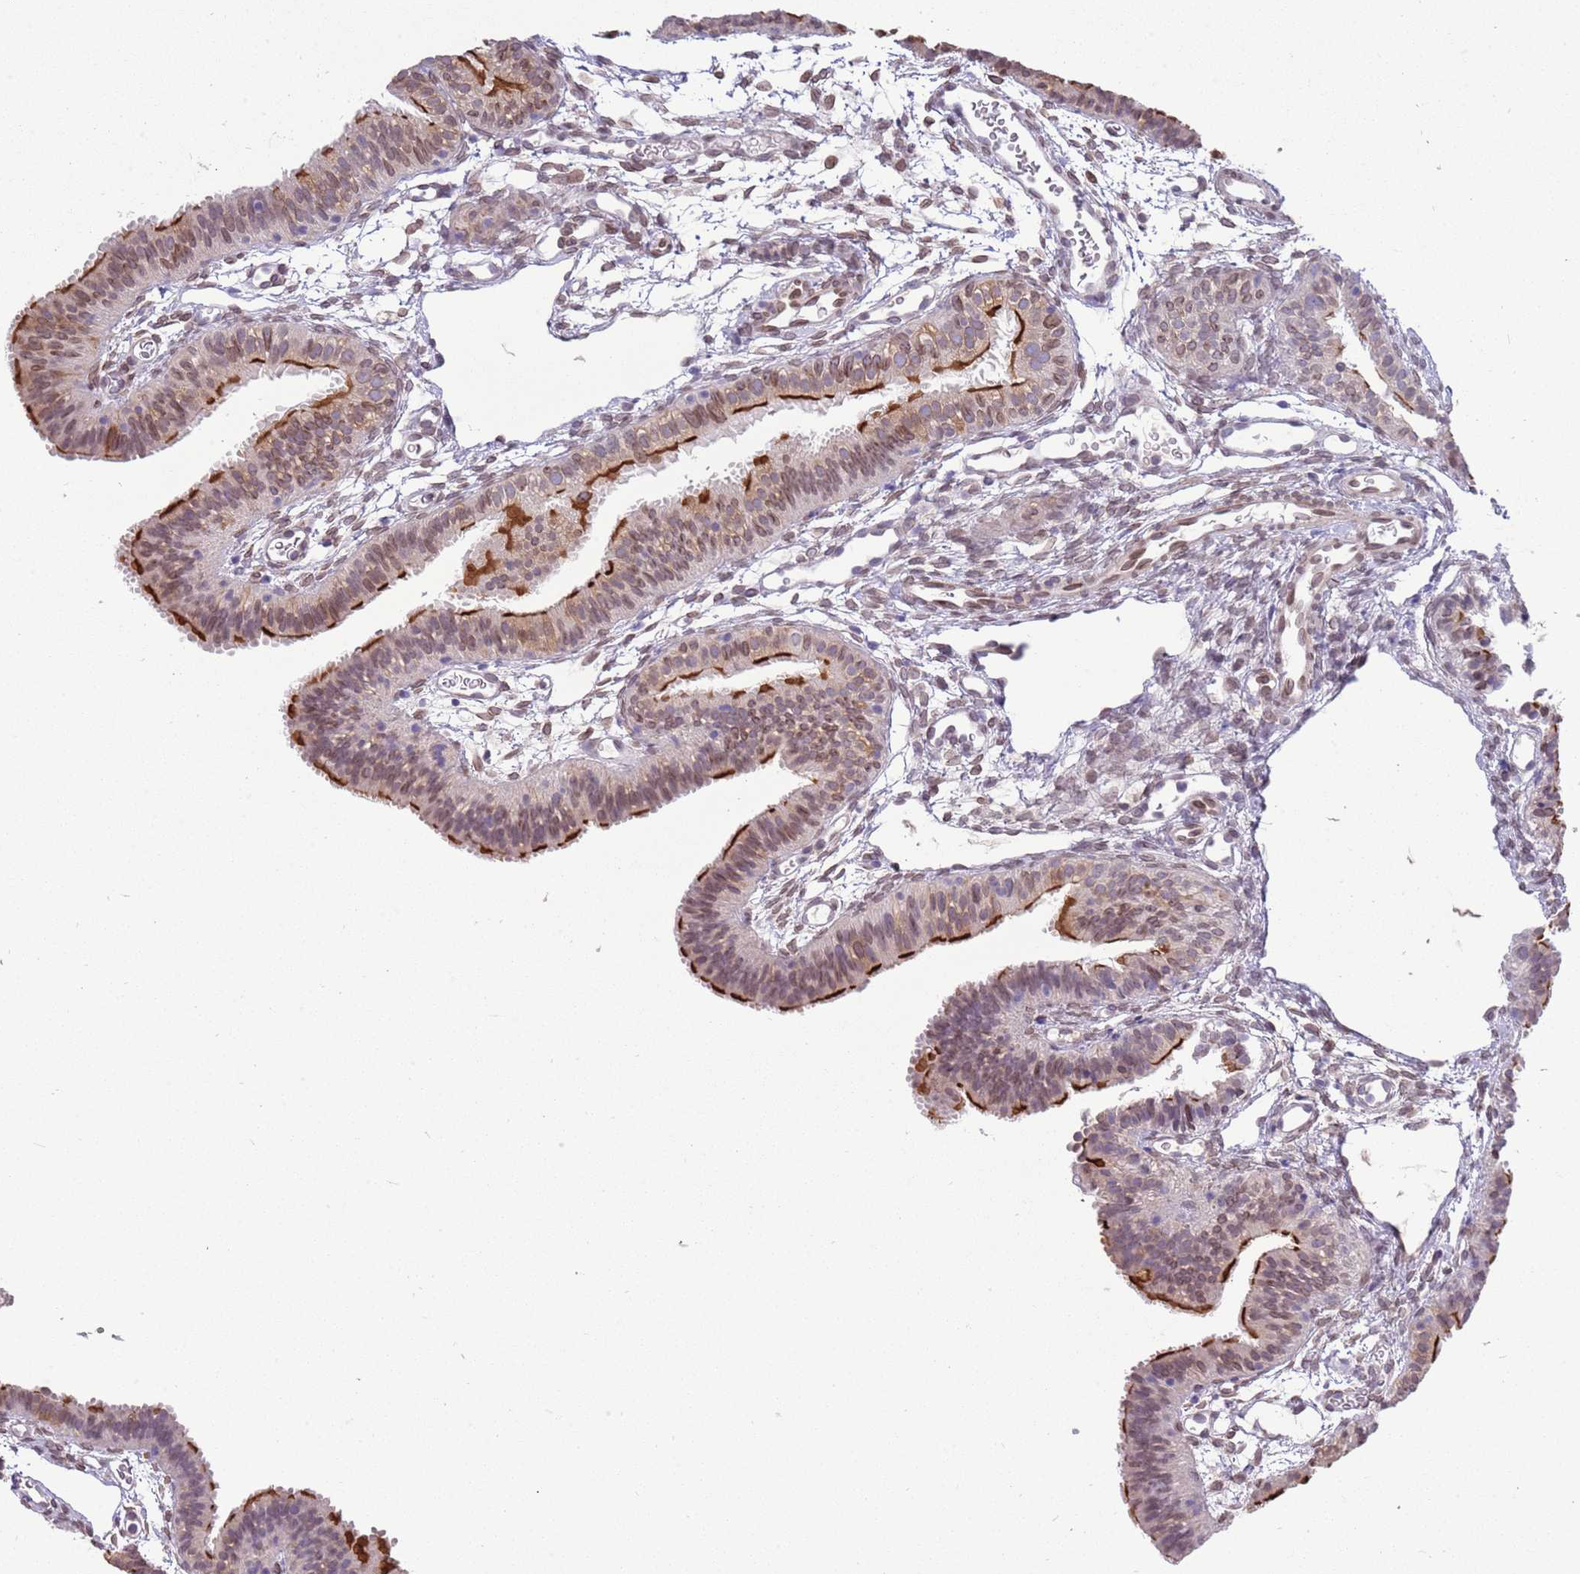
{"staining": {"intensity": "moderate", "quantity": "25%-75%", "location": "cytoplasmic/membranous,nuclear"}, "tissue": "fallopian tube", "cell_type": "Glandular cells", "image_type": "normal", "snomed": [{"axis": "morphology", "description": "Normal tissue, NOS"}, {"axis": "topography", "description": "Fallopian tube"}], "caption": "A brown stain labels moderate cytoplasmic/membranous,nuclear positivity of a protein in glandular cells of normal fallopian tube. (brown staining indicates protein expression, while blue staining denotes nuclei).", "gene": "ZNF665", "patient": {"sex": "female", "age": 35}}